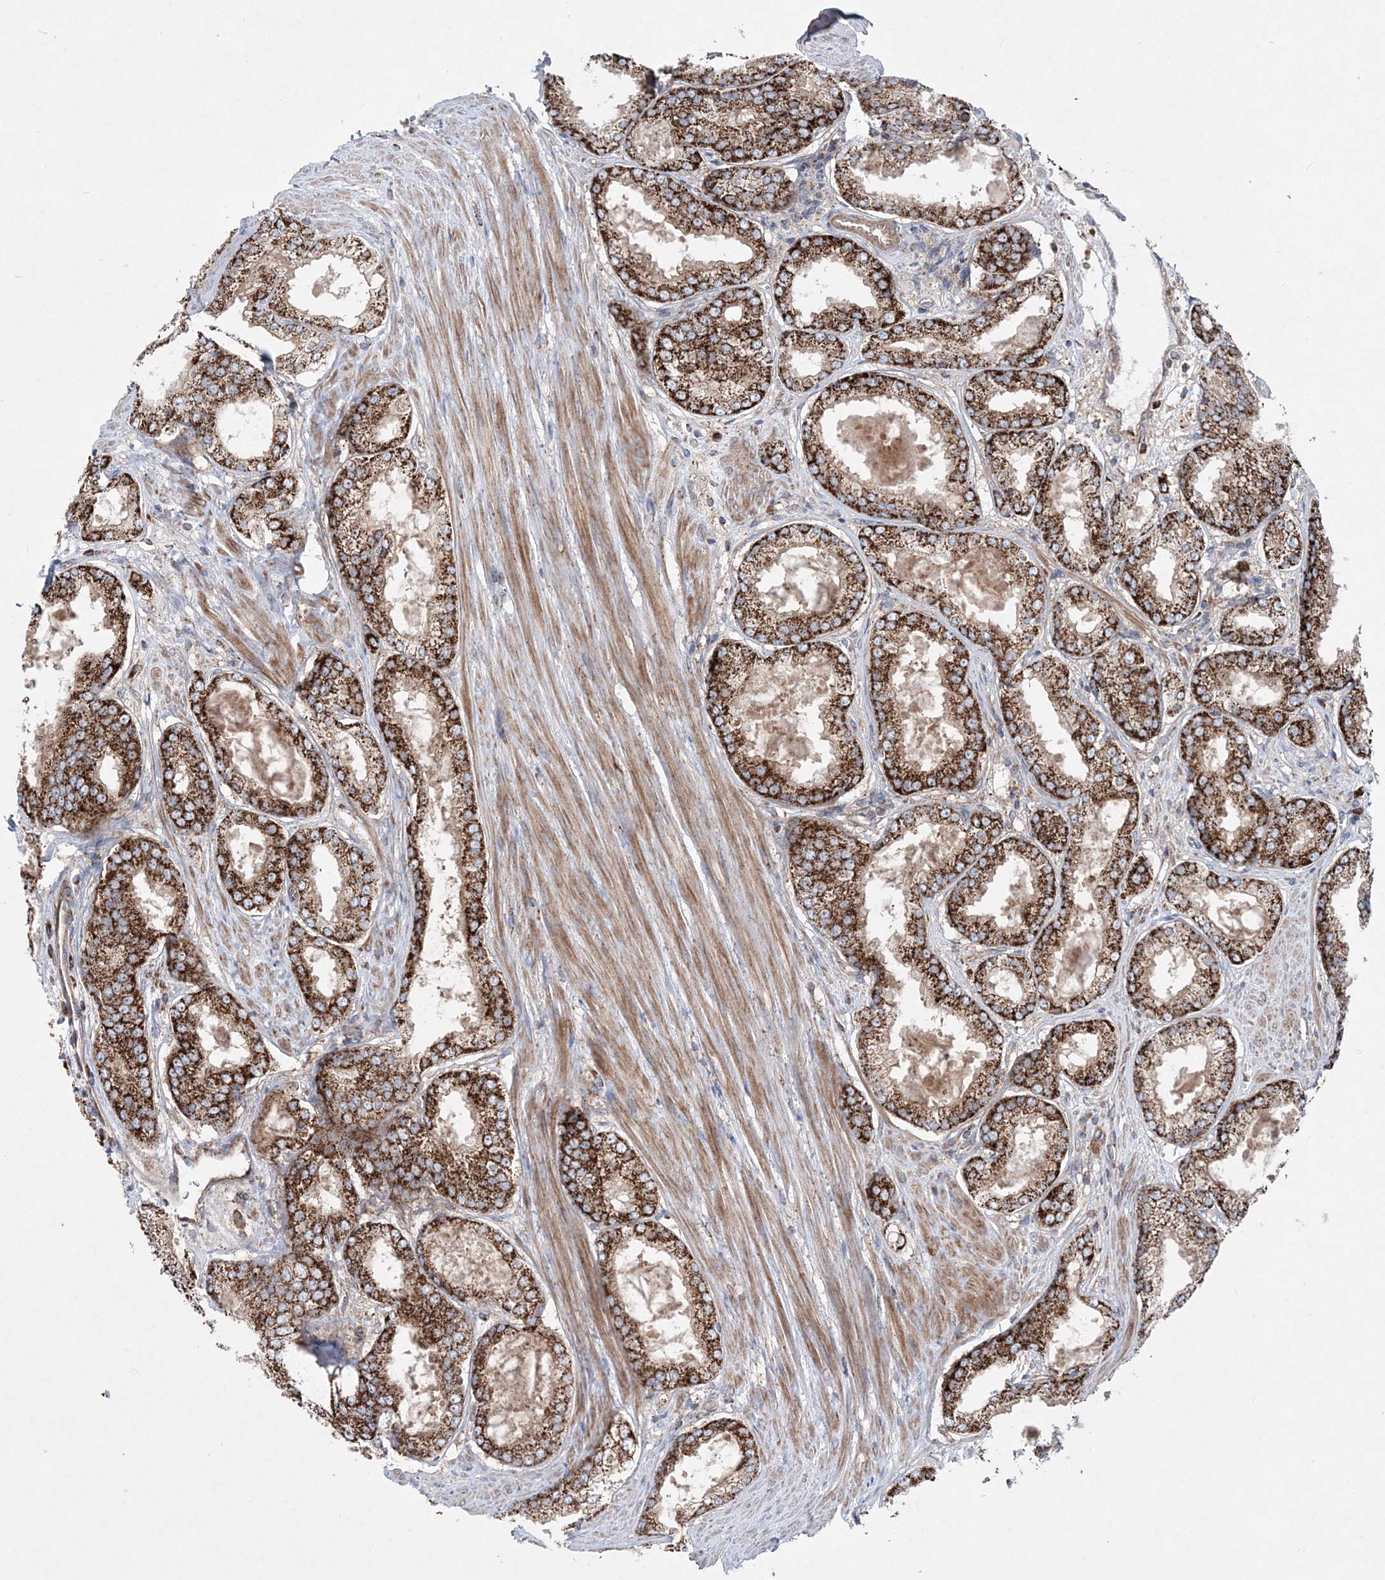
{"staining": {"intensity": "strong", "quantity": ">75%", "location": "cytoplasmic/membranous"}, "tissue": "prostate cancer", "cell_type": "Tumor cells", "image_type": "cancer", "snomed": [{"axis": "morphology", "description": "Adenocarcinoma, Low grade"}, {"axis": "topography", "description": "Prostate"}], "caption": "High-magnification brightfield microscopy of prostate low-grade adenocarcinoma stained with DAB (3,3'-diaminobenzidine) (brown) and counterstained with hematoxylin (blue). tumor cells exhibit strong cytoplasmic/membranous expression is seen in about>75% of cells.", "gene": "NGLY1", "patient": {"sex": "male", "age": 64}}